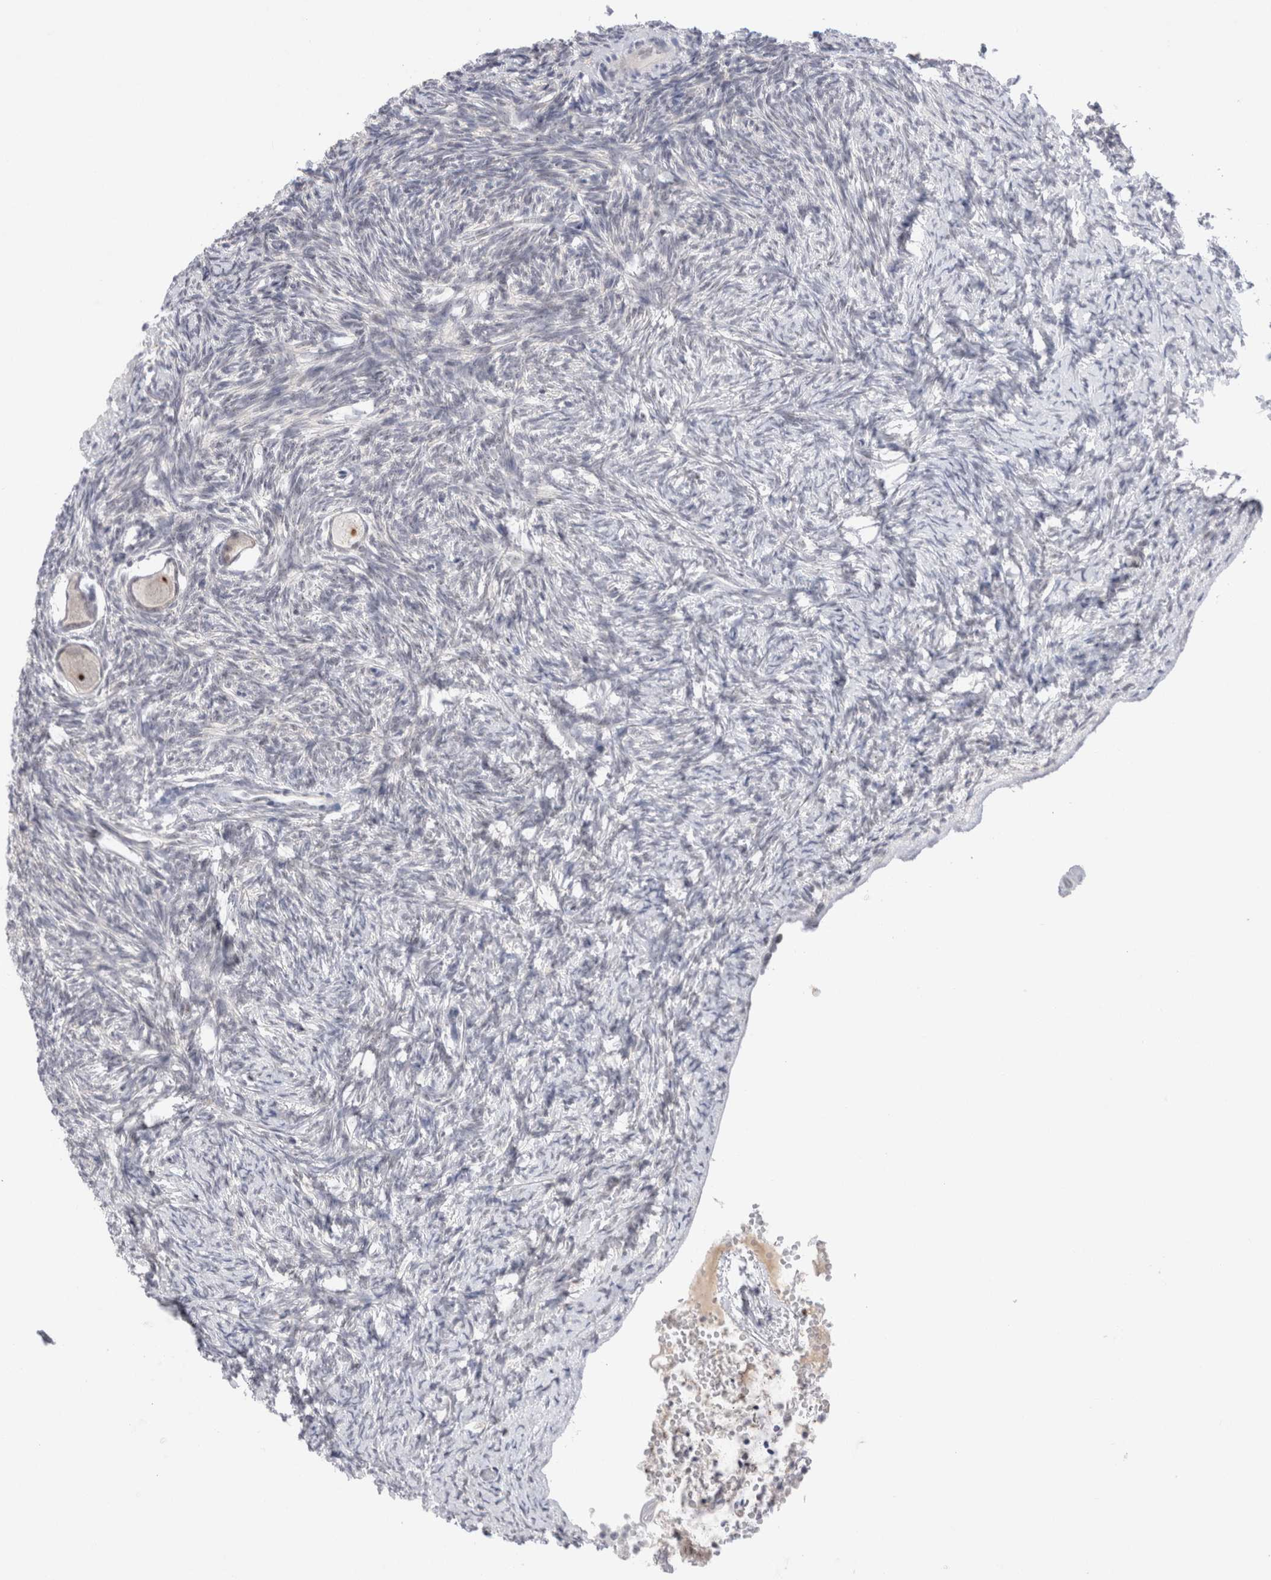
{"staining": {"intensity": "moderate", "quantity": "25%-75%", "location": "cytoplasmic/membranous,nuclear"}, "tissue": "ovary", "cell_type": "Follicle cells", "image_type": "normal", "snomed": [{"axis": "morphology", "description": "Normal tissue, NOS"}, {"axis": "topography", "description": "Ovary"}], "caption": "A brown stain shows moderate cytoplasmic/membranous,nuclear staining of a protein in follicle cells of normal ovary. (Stains: DAB (3,3'-diaminobenzidine) in brown, nuclei in blue, Microscopy: brightfield microscopy at high magnification).", "gene": "CERS5", "patient": {"sex": "female", "age": 34}}